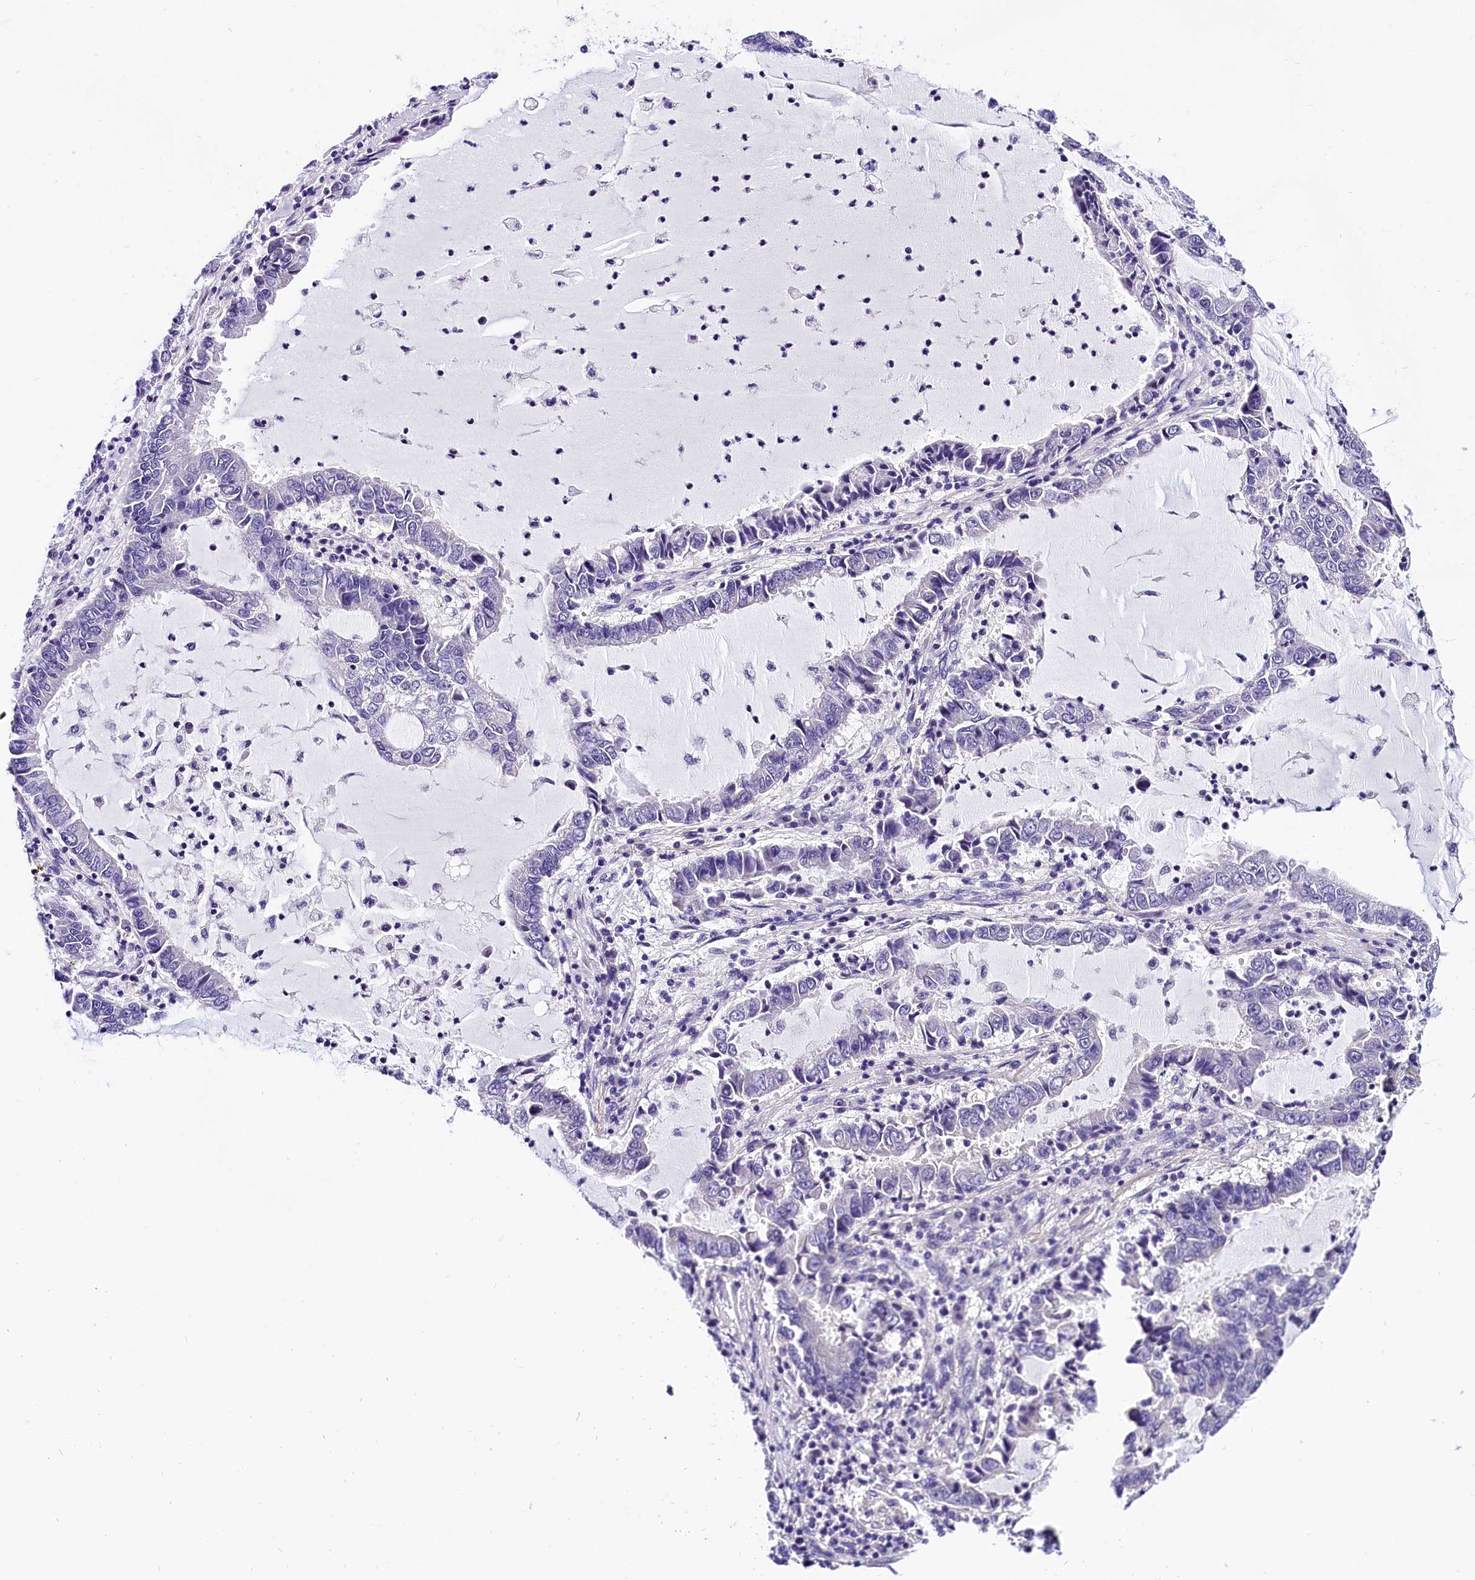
{"staining": {"intensity": "negative", "quantity": "none", "location": "none"}, "tissue": "lung cancer", "cell_type": "Tumor cells", "image_type": "cancer", "snomed": [{"axis": "morphology", "description": "Adenocarcinoma, NOS"}, {"axis": "topography", "description": "Lung"}], "caption": "Immunohistochemical staining of lung adenocarcinoma displays no significant expression in tumor cells.", "gene": "ACAA2", "patient": {"sex": "female", "age": 51}}